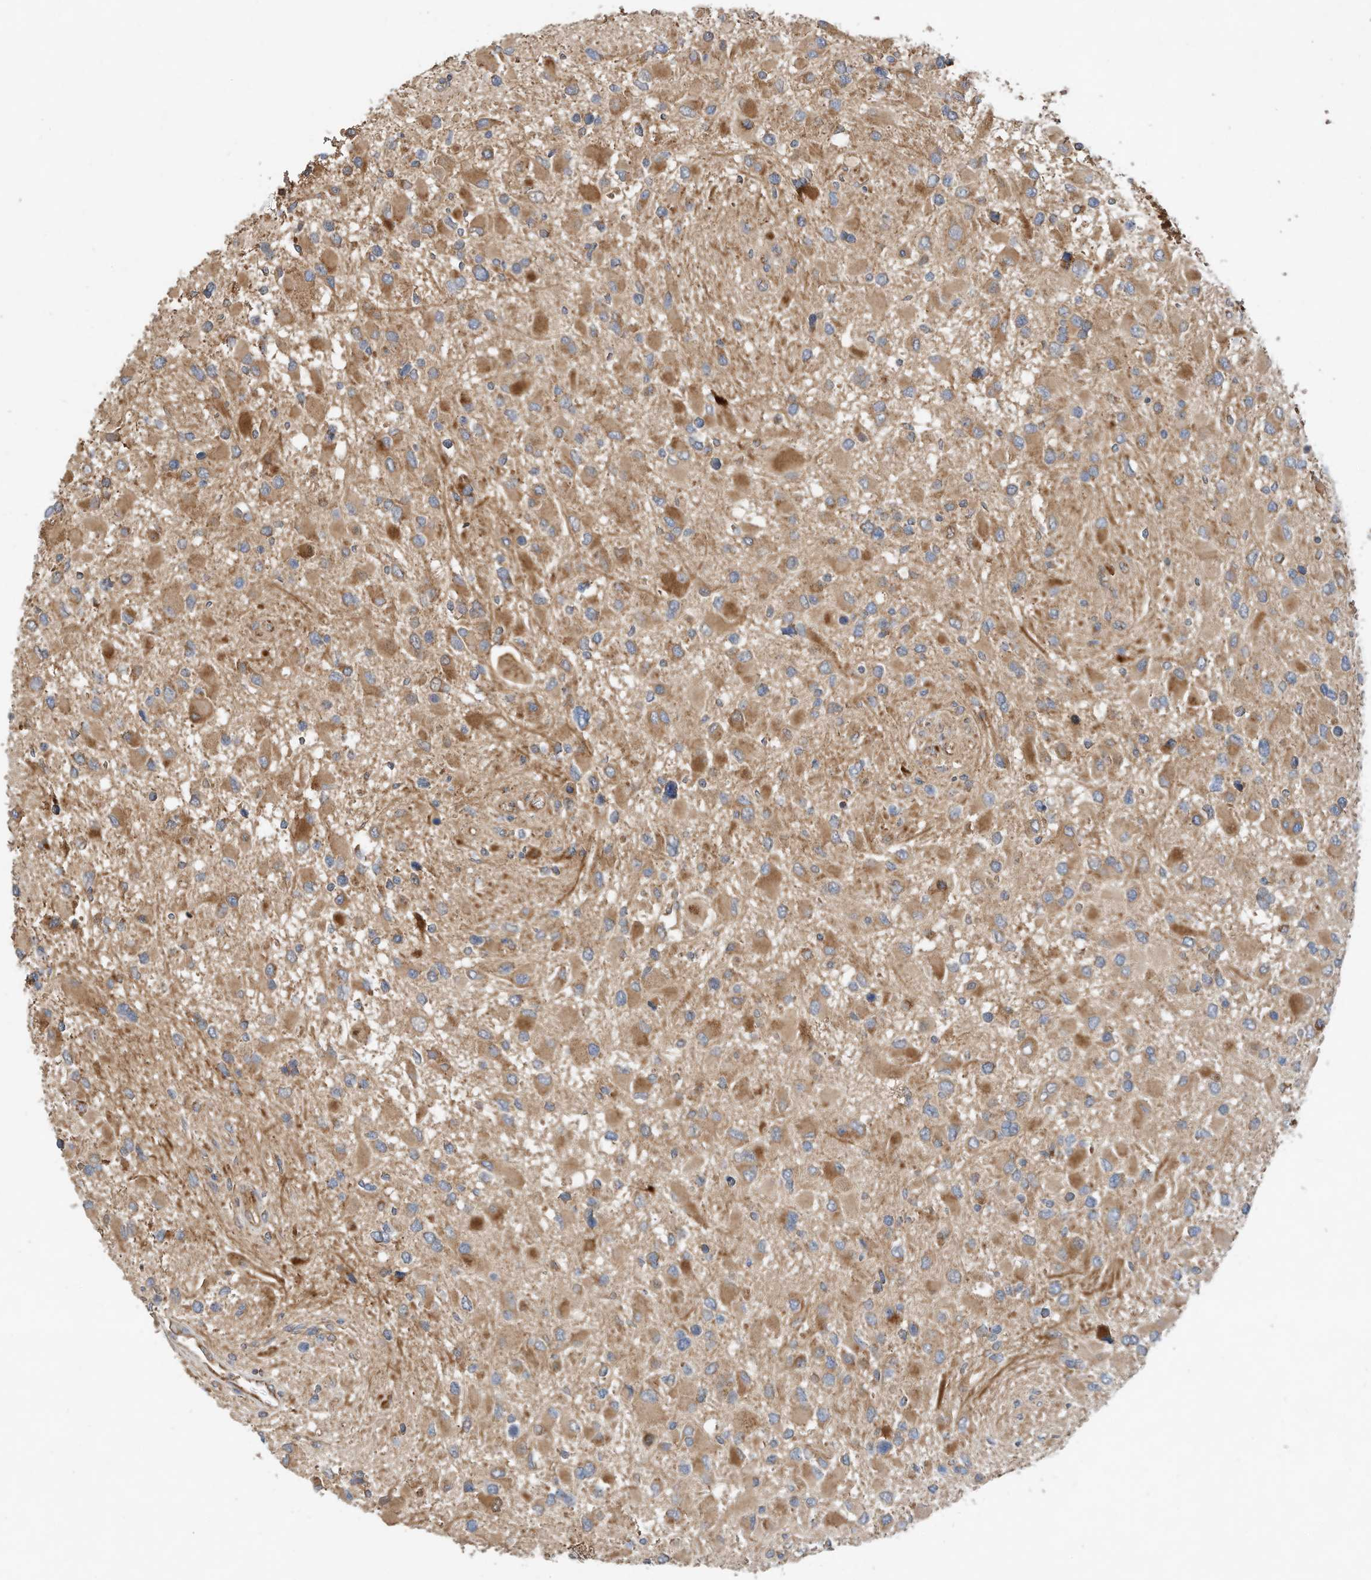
{"staining": {"intensity": "moderate", "quantity": ">75%", "location": "cytoplasmic/membranous"}, "tissue": "glioma", "cell_type": "Tumor cells", "image_type": "cancer", "snomed": [{"axis": "morphology", "description": "Glioma, malignant, High grade"}, {"axis": "topography", "description": "Brain"}], "caption": "Human malignant high-grade glioma stained for a protein (brown) displays moderate cytoplasmic/membranous positive expression in about >75% of tumor cells.", "gene": "CPAMD8", "patient": {"sex": "male", "age": 53}}